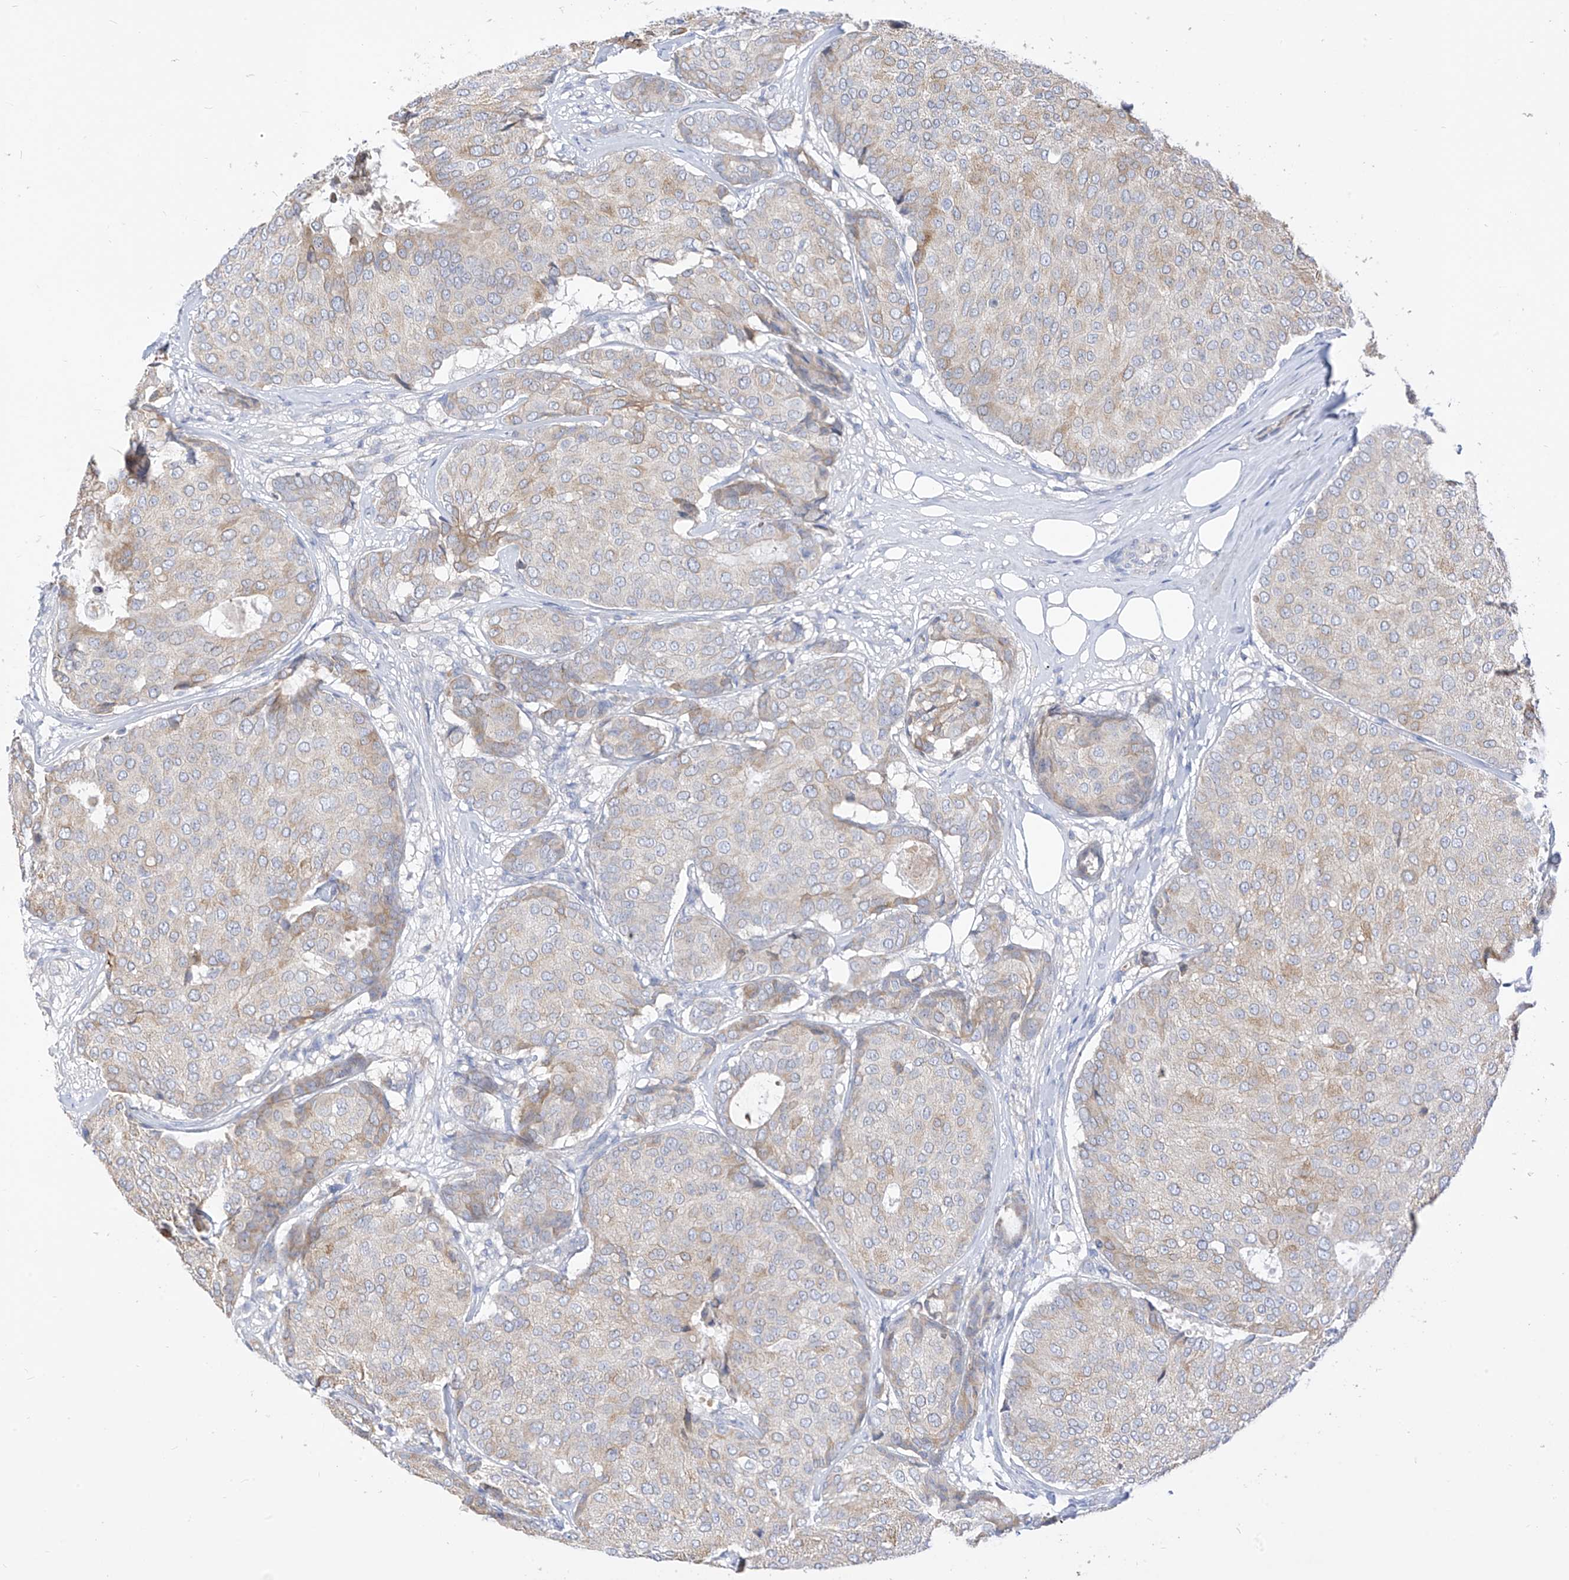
{"staining": {"intensity": "moderate", "quantity": "<25%", "location": "cytoplasmic/membranous"}, "tissue": "breast cancer", "cell_type": "Tumor cells", "image_type": "cancer", "snomed": [{"axis": "morphology", "description": "Duct carcinoma"}, {"axis": "topography", "description": "Breast"}], "caption": "This histopathology image exhibits breast intraductal carcinoma stained with immunohistochemistry (IHC) to label a protein in brown. The cytoplasmic/membranous of tumor cells show moderate positivity for the protein. Nuclei are counter-stained blue.", "gene": "RASA2", "patient": {"sex": "female", "age": 75}}